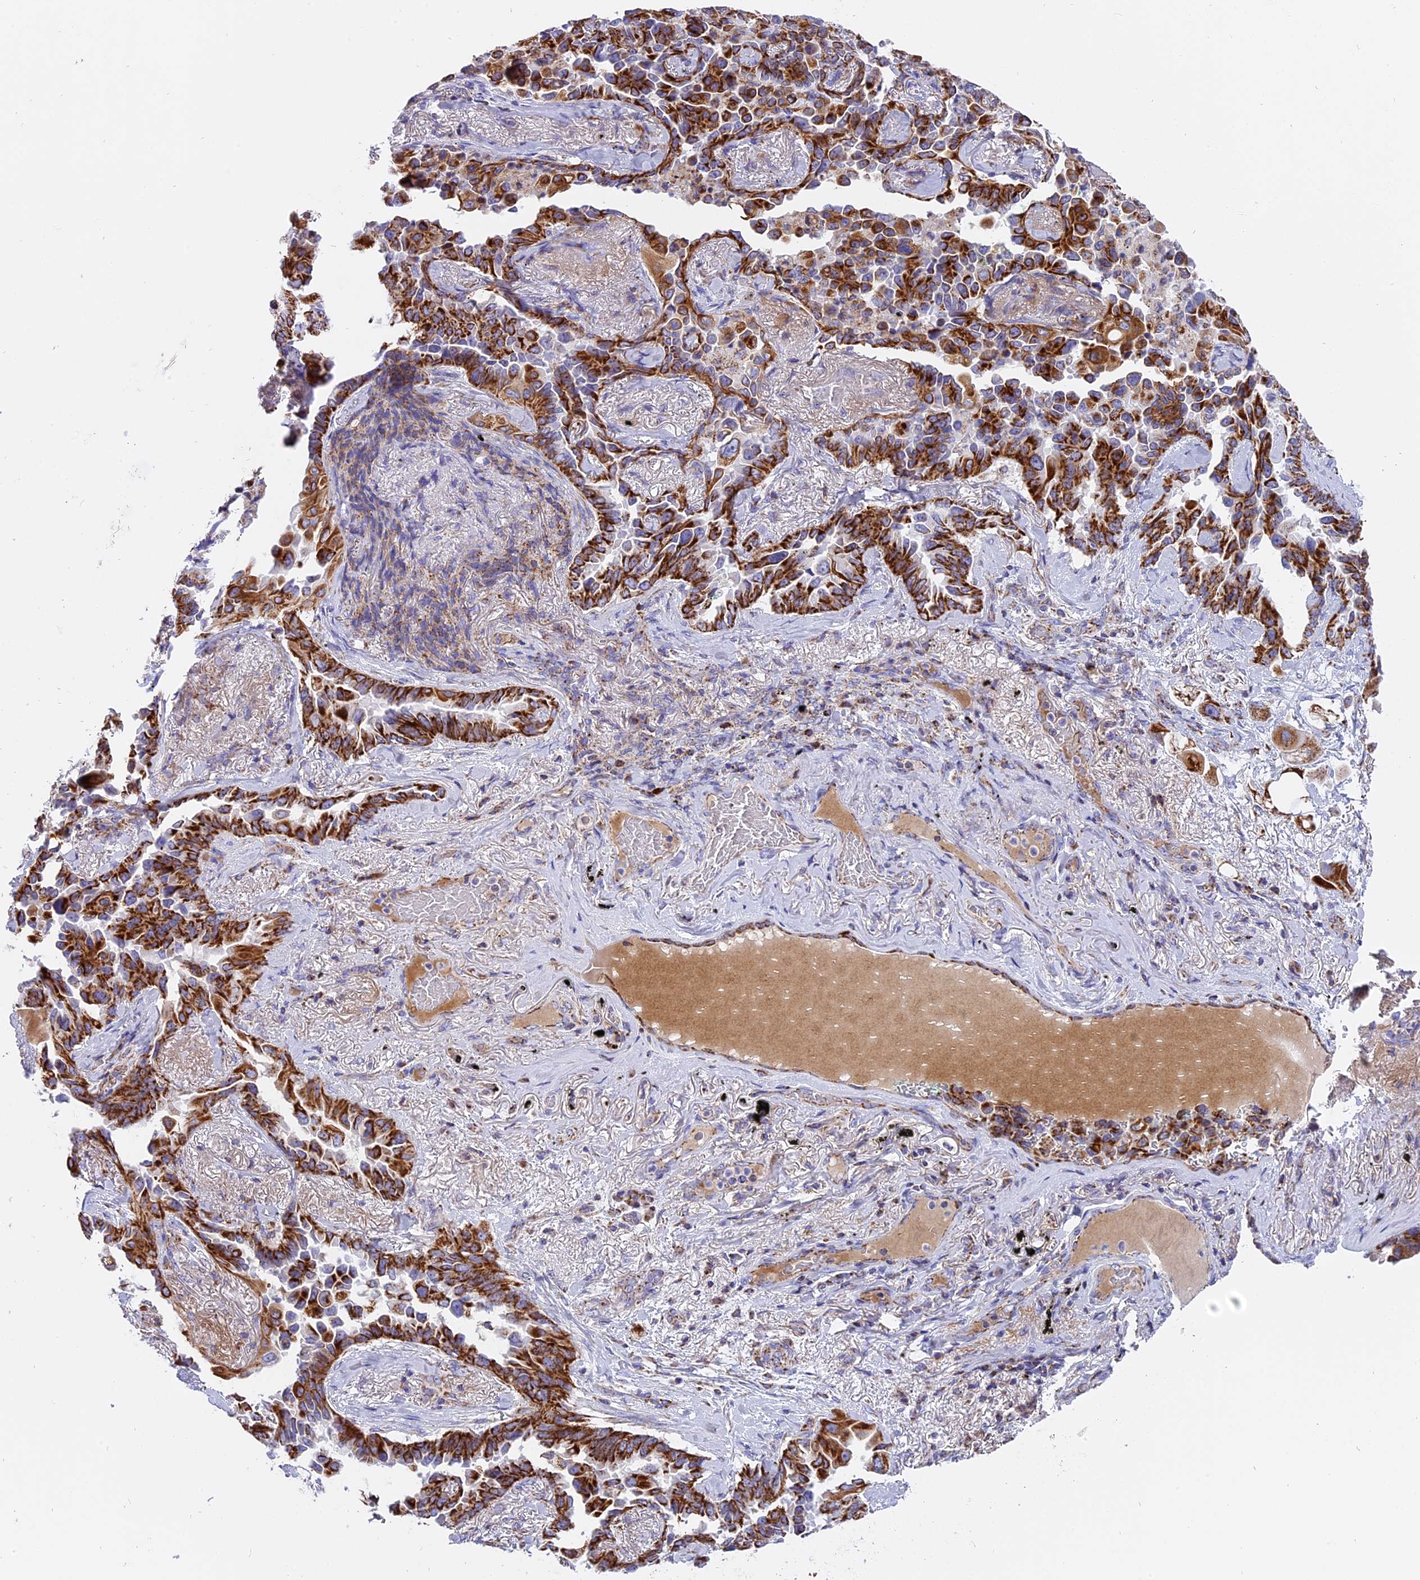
{"staining": {"intensity": "strong", "quantity": ">75%", "location": "cytoplasmic/membranous"}, "tissue": "lung cancer", "cell_type": "Tumor cells", "image_type": "cancer", "snomed": [{"axis": "morphology", "description": "Adenocarcinoma, NOS"}, {"axis": "topography", "description": "Lung"}], "caption": "IHC staining of lung cancer (adenocarcinoma), which displays high levels of strong cytoplasmic/membranous staining in about >75% of tumor cells indicating strong cytoplasmic/membranous protein expression. The staining was performed using DAB (3,3'-diaminobenzidine) (brown) for protein detection and nuclei were counterstained in hematoxylin (blue).", "gene": "MRPS34", "patient": {"sex": "female", "age": 67}}